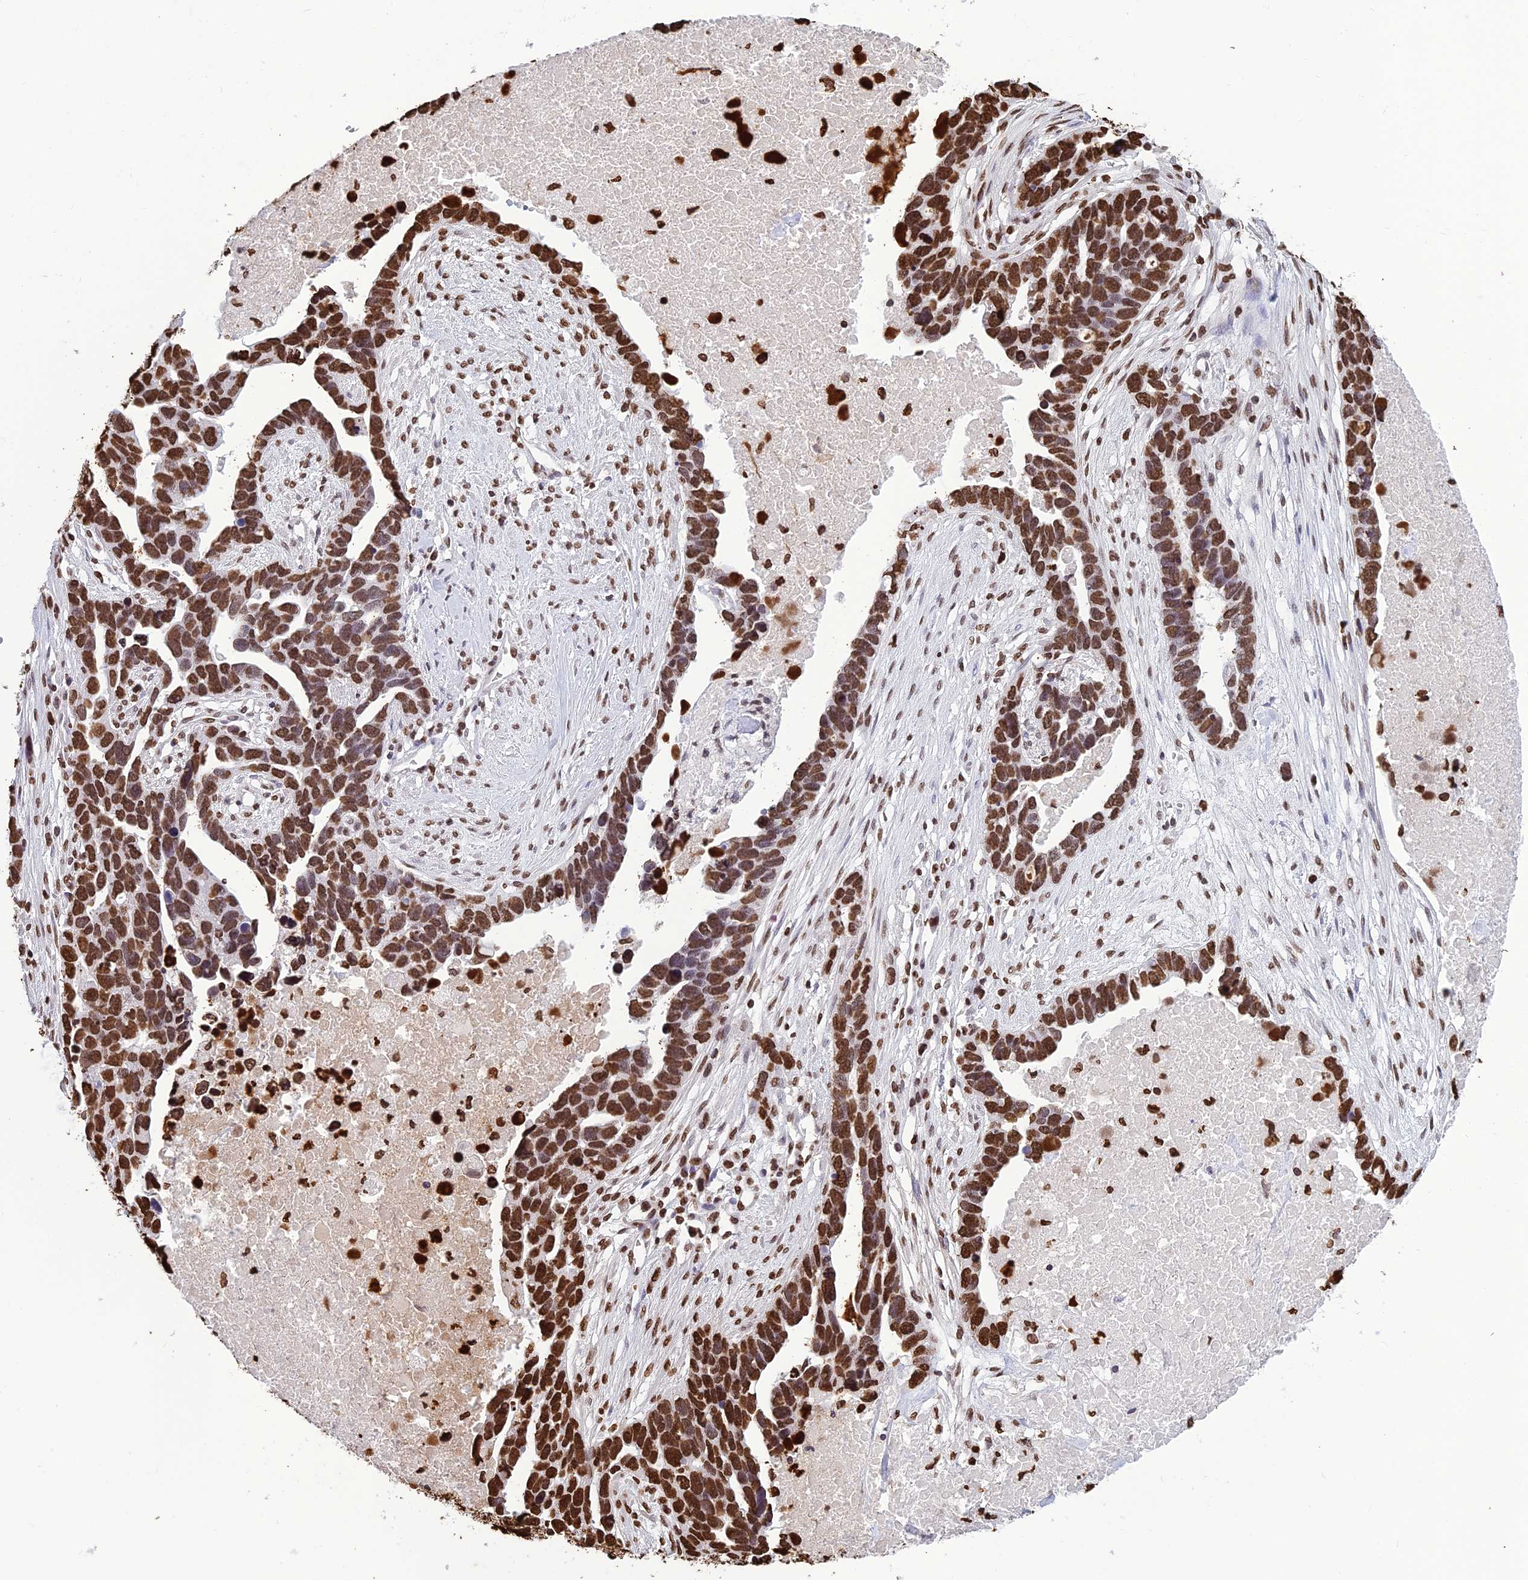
{"staining": {"intensity": "strong", "quantity": ">75%", "location": "nuclear"}, "tissue": "ovarian cancer", "cell_type": "Tumor cells", "image_type": "cancer", "snomed": [{"axis": "morphology", "description": "Cystadenocarcinoma, serous, NOS"}, {"axis": "topography", "description": "Ovary"}], "caption": "Approximately >75% of tumor cells in human ovarian cancer (serous cystadenocarcinoma) display strong nuclear protein staining as visualized by brown immunohistochemical staining.", "gene": "AKAP17A", "patient": {"sex": "female", "age": 54}}